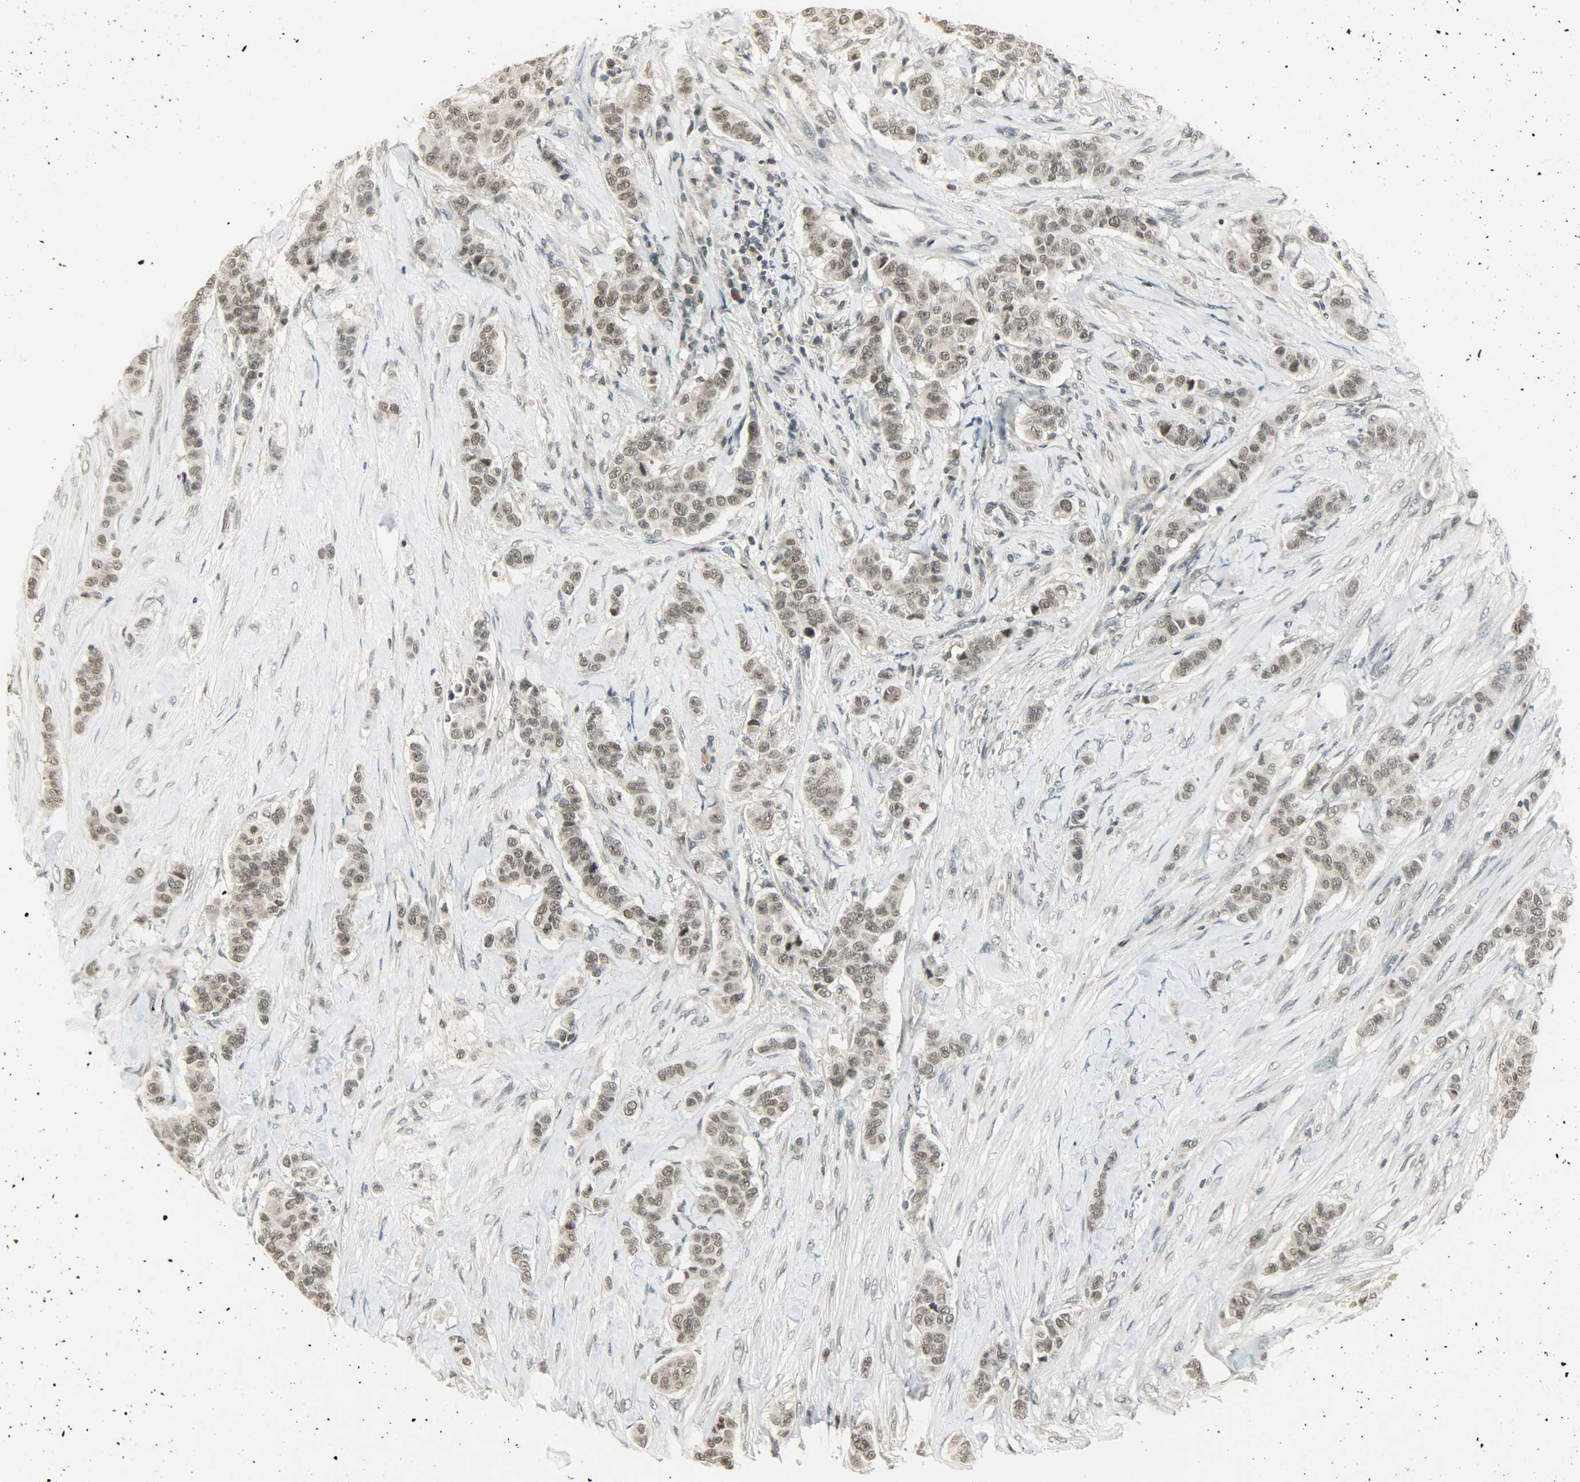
{"staining": {"intensity": "weak", "quantity": ">75%", "location": "nuclear"}, "tissue": "breast cancer", "cell_type": "Tumor cells", "image_type": "cancer", "snomed": [{"axis": "morphology", "description": "Duct carcinoma"}, {"axis": "topography", "description": "Breast"}], "caption": "High-power microscopy captured an IHC image of invasive ductal carcinoma (breast), revealing weak nuclear staining in about >75% of tumor cells. (IHC, brightfield microscopy, high magnification).", "gene": "SMARCA5", "patient": {"sex": "female", "age": 40}}